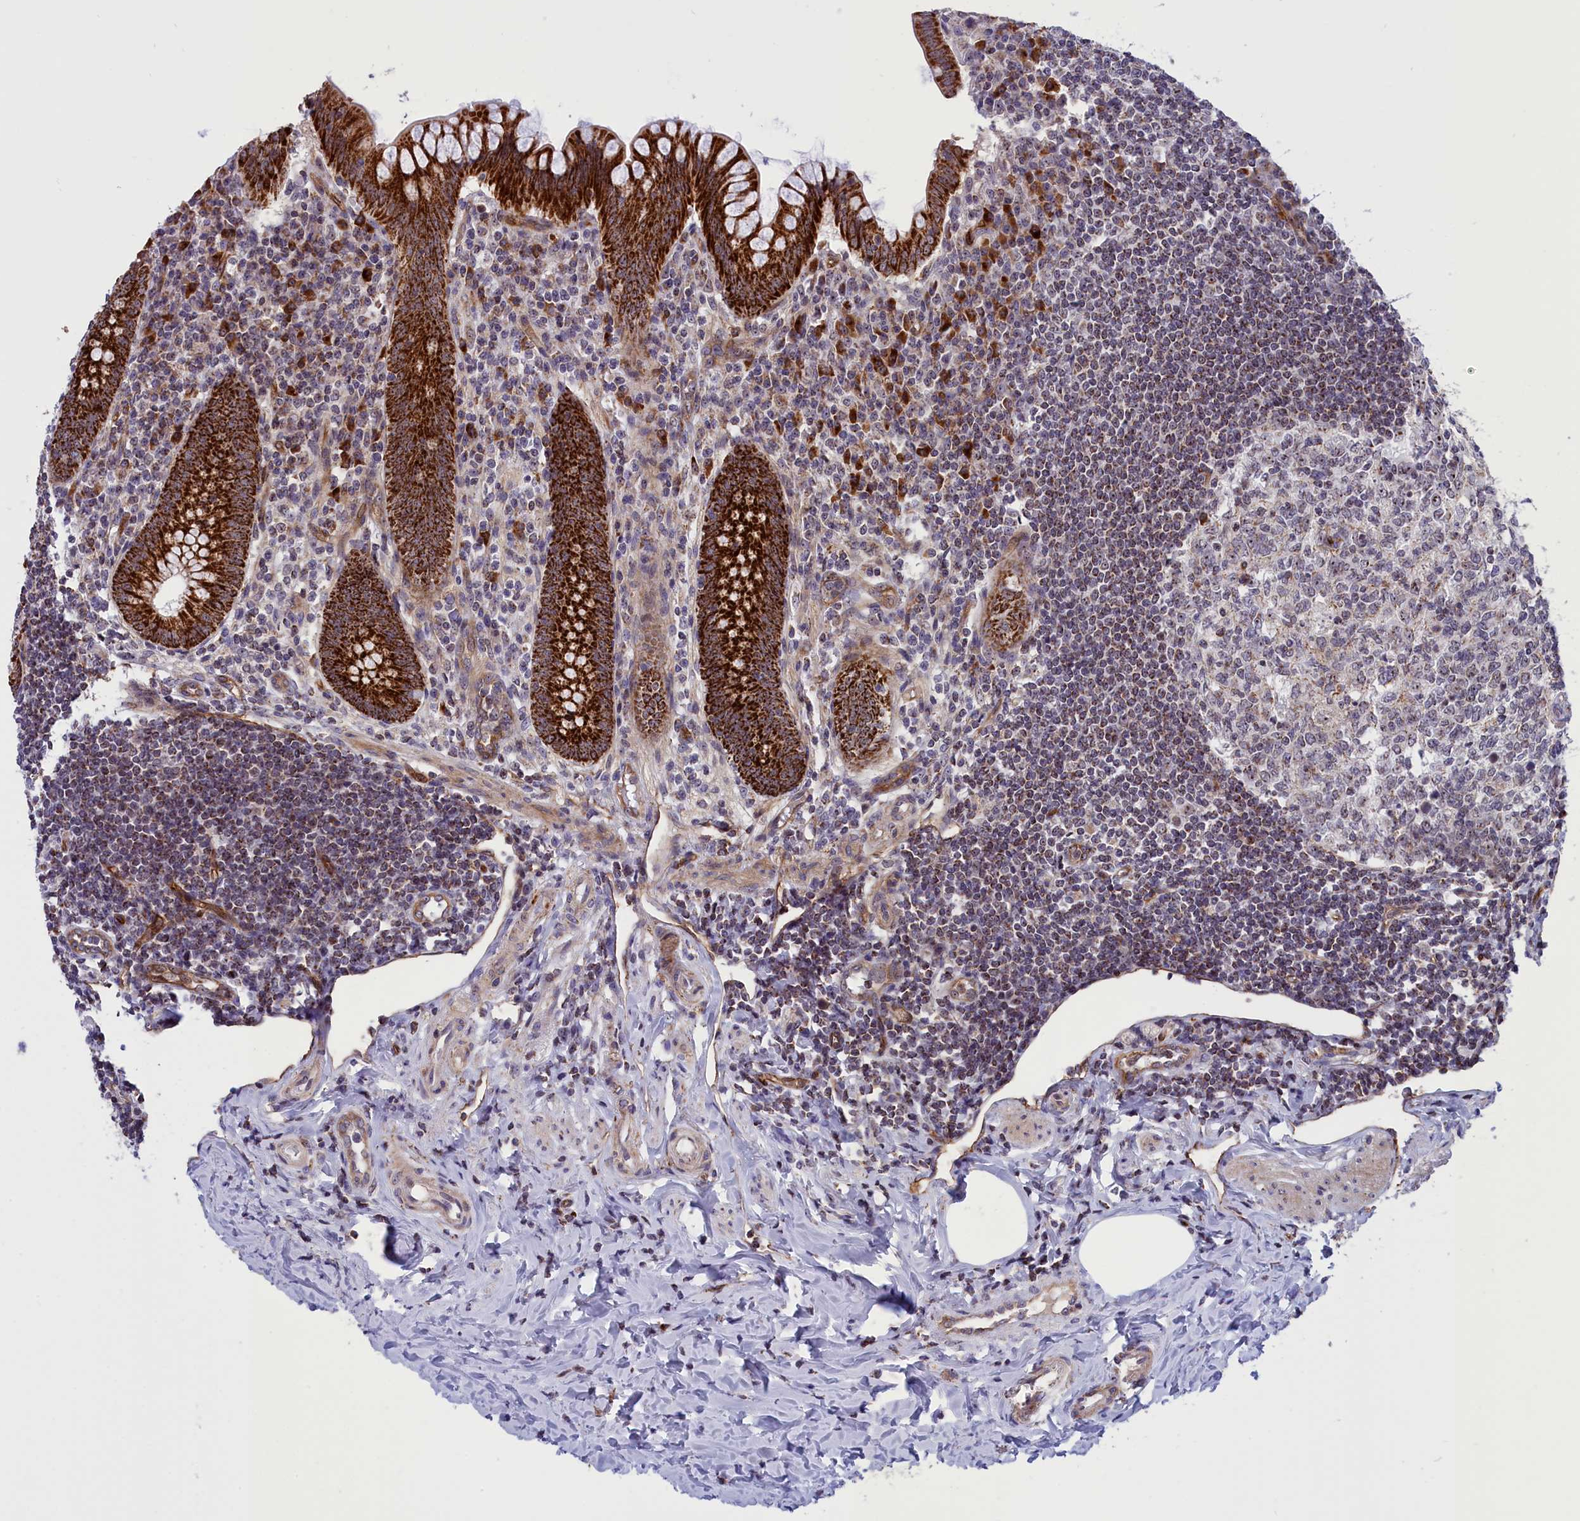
{"staining": {"intensity": "strong", "quantity": ">75%", "location": "cytoplasmic/membranous"}, "tissue": "appendix", "cell_type": "Glandular cells", "image_type": "normal", "snomed": [{"axis": "morphology", "description": "Normal tissue, NOS"}, {"axis": "topography", "description": "Appendix"}], "caption": "Protein staining shows strong cytoplasmic/membranous staining in approximately >75% of glandular cells in normal appendix.", "gene": "MPND", "patient": {"sex": "female", "age": 33}}